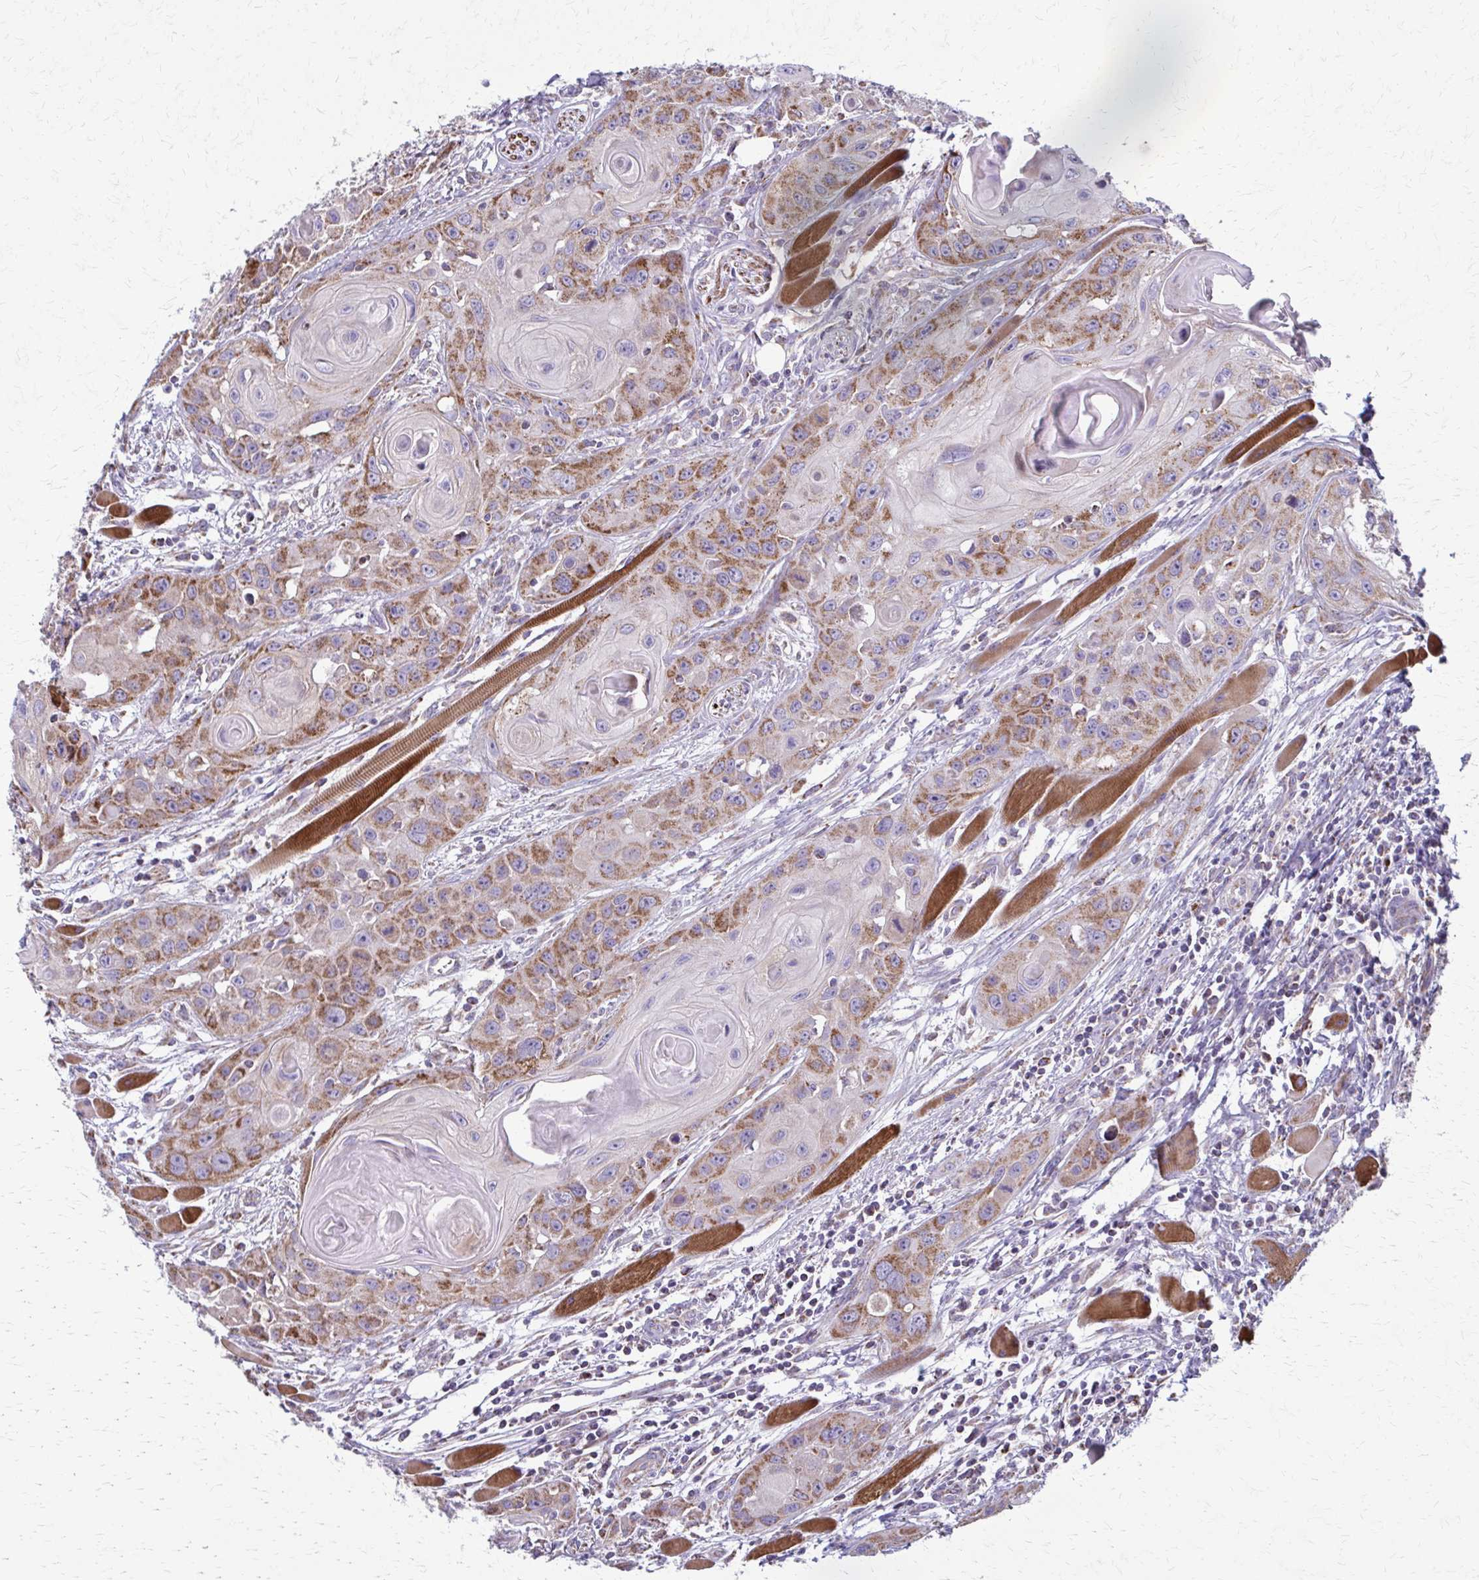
{"staining": {"intensity": "moderate", "quantity": ">75%", "location": "cytoplasmic/membranous"}, "tissue": "head and neck cancer", "cell_type": "Tumor cells", "image_type": "cancer", "snomed": [{"axis": "morphology", "description": "Squamous cell carcinoma, NOS"}, {"axis": "topography", "description": "Oral tissue"}, {"axis": "topography", "description": "Head-Neck"}], "caption": "Squamous cell carcinoma (head and neck) was stained to show a protein in brown. There is medium levels of moderate cytoplasmic/membranous expression in about >75% of tumor cells. The staining was performed using DAB, with brown indicating positive protein expression. Nuclei are stained blue with hematoxylin.", "gene": "TVP23A", "patient": {"sex": "male", "age": 58}}